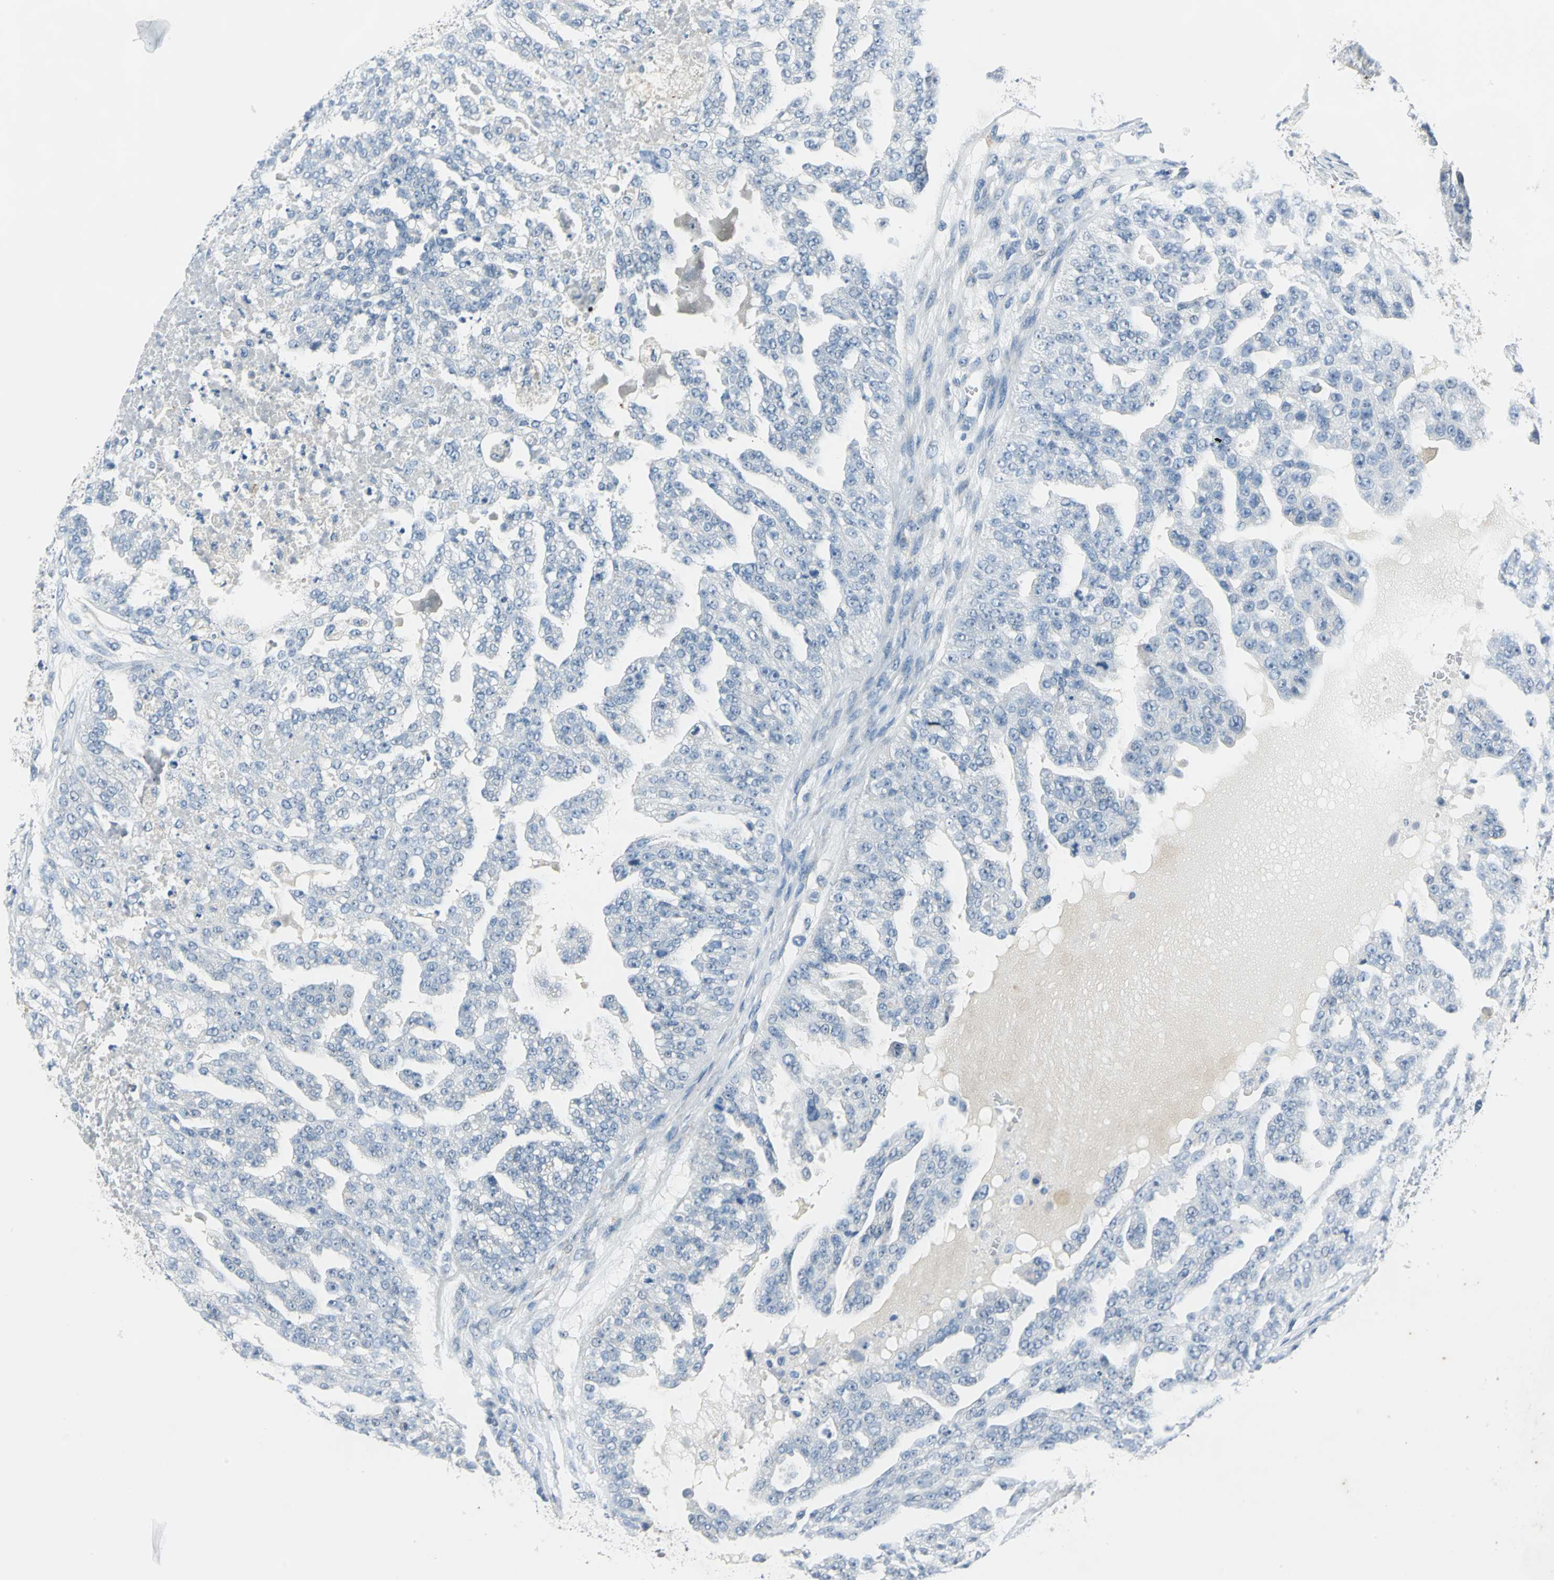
{"staining": {"intensity": "negative", "quantity": "none", "location": "none"}, "tissue": "ovarian cancer", "cell_type": "Tumor cells", "image_type": "cancer", "snomed": [{"axis": "morphology", "description": "Carcinoma, NOS"}, {"axis": "topography", "description": "Soft tissue"}, {"axis": "topography", "description": "Ovary"}], "caption": "Ovarian cancer stained for a protein using IHC demonstrates no positivity tumor cells.", "gene": "MUC4", "patient": {"sex": "female", "age": 54}}